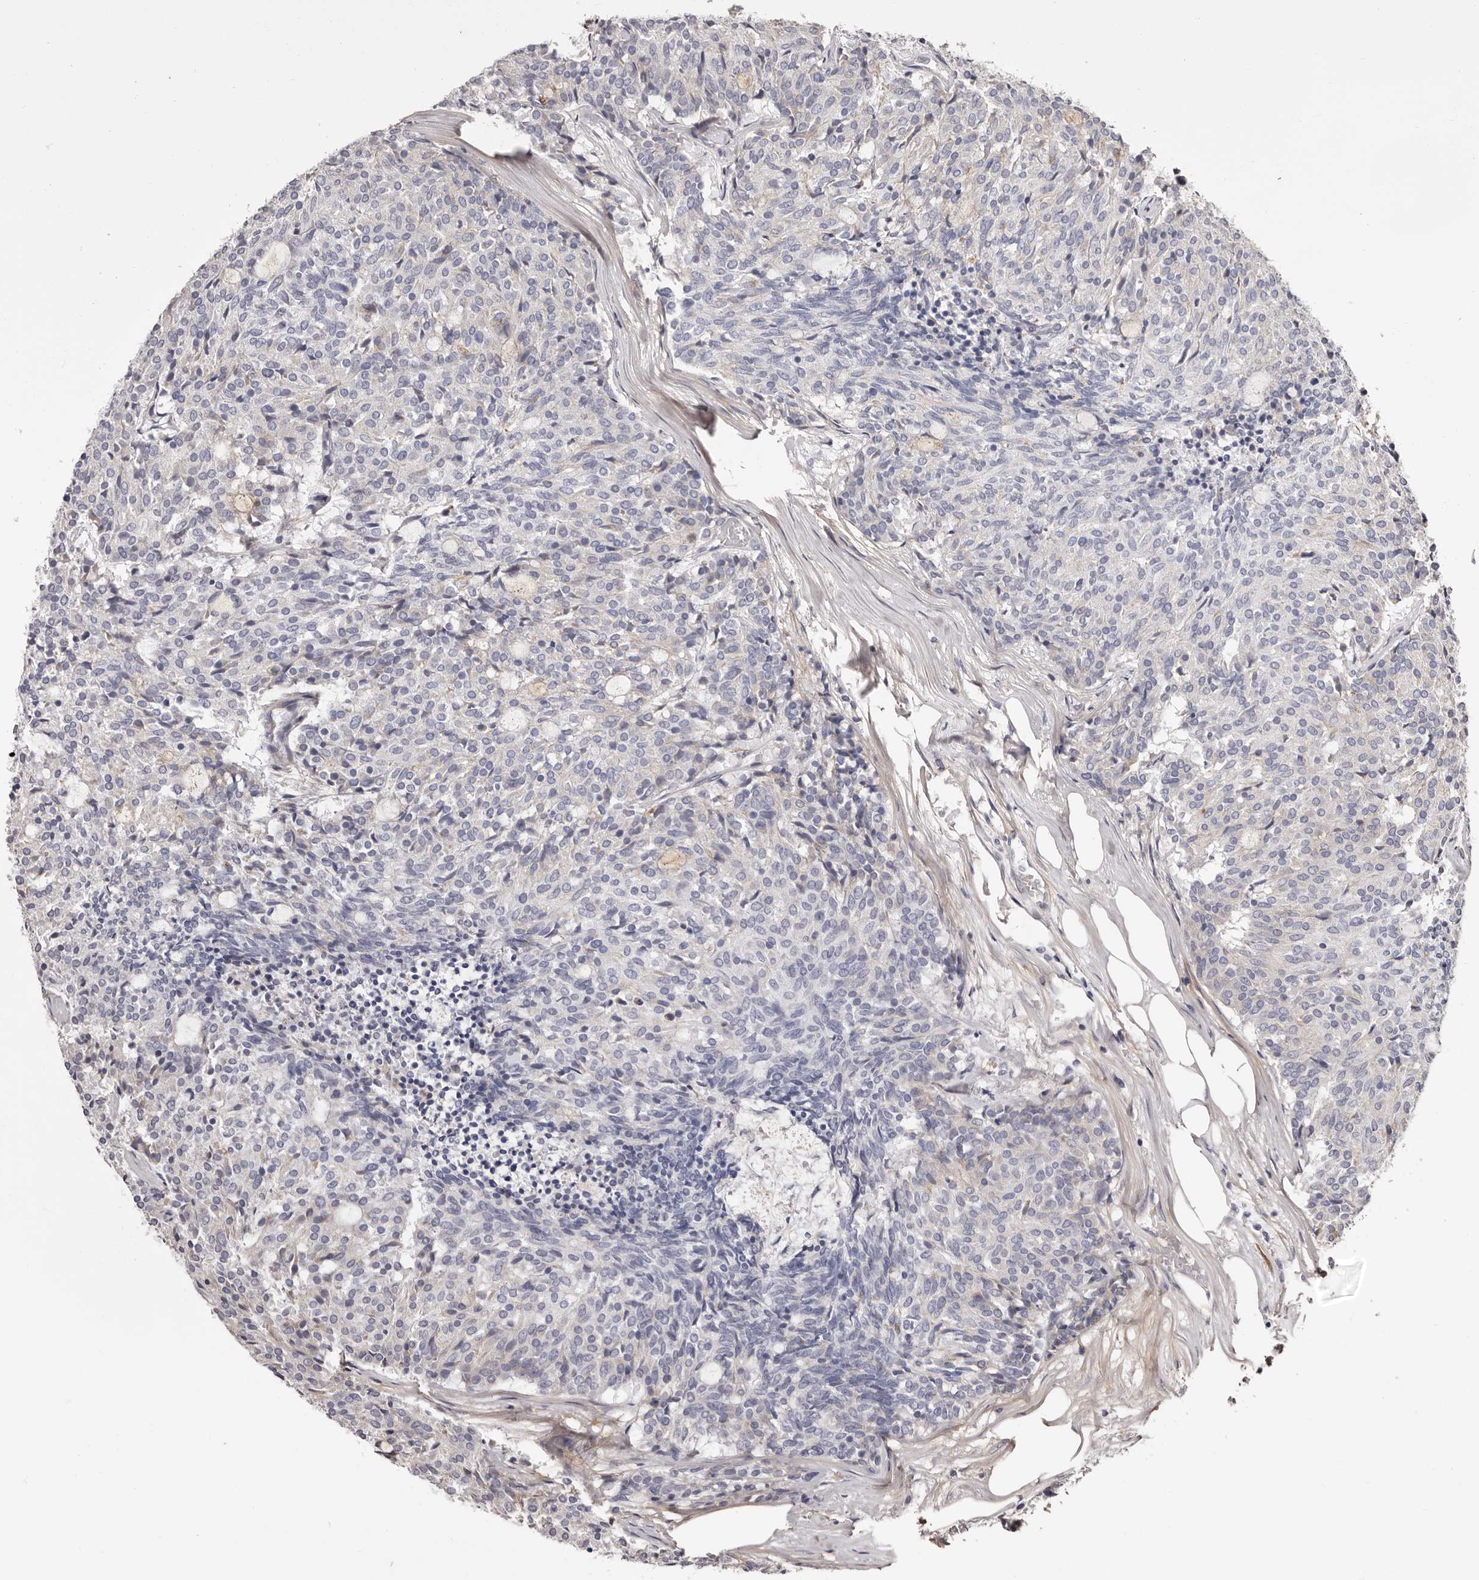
{"staining": {"intensity": "negative", "quantity": "none", "location": "none"}, "tissue": "carcinoid", "cell_type": "Tumor cells", "image_type": "cancer", "snomed": [{"axis": "morphology", "description": "Carcinoid, malignant, NOS"}, {"axis": "topography", "description": "Pancreas"}], "caption": "This is an immunohistochemistry histopathology image of carcinoid. There is no expression in tumor cells.", "gene": "COL6A1", "patient": {"sex": "female", "age": 54}}